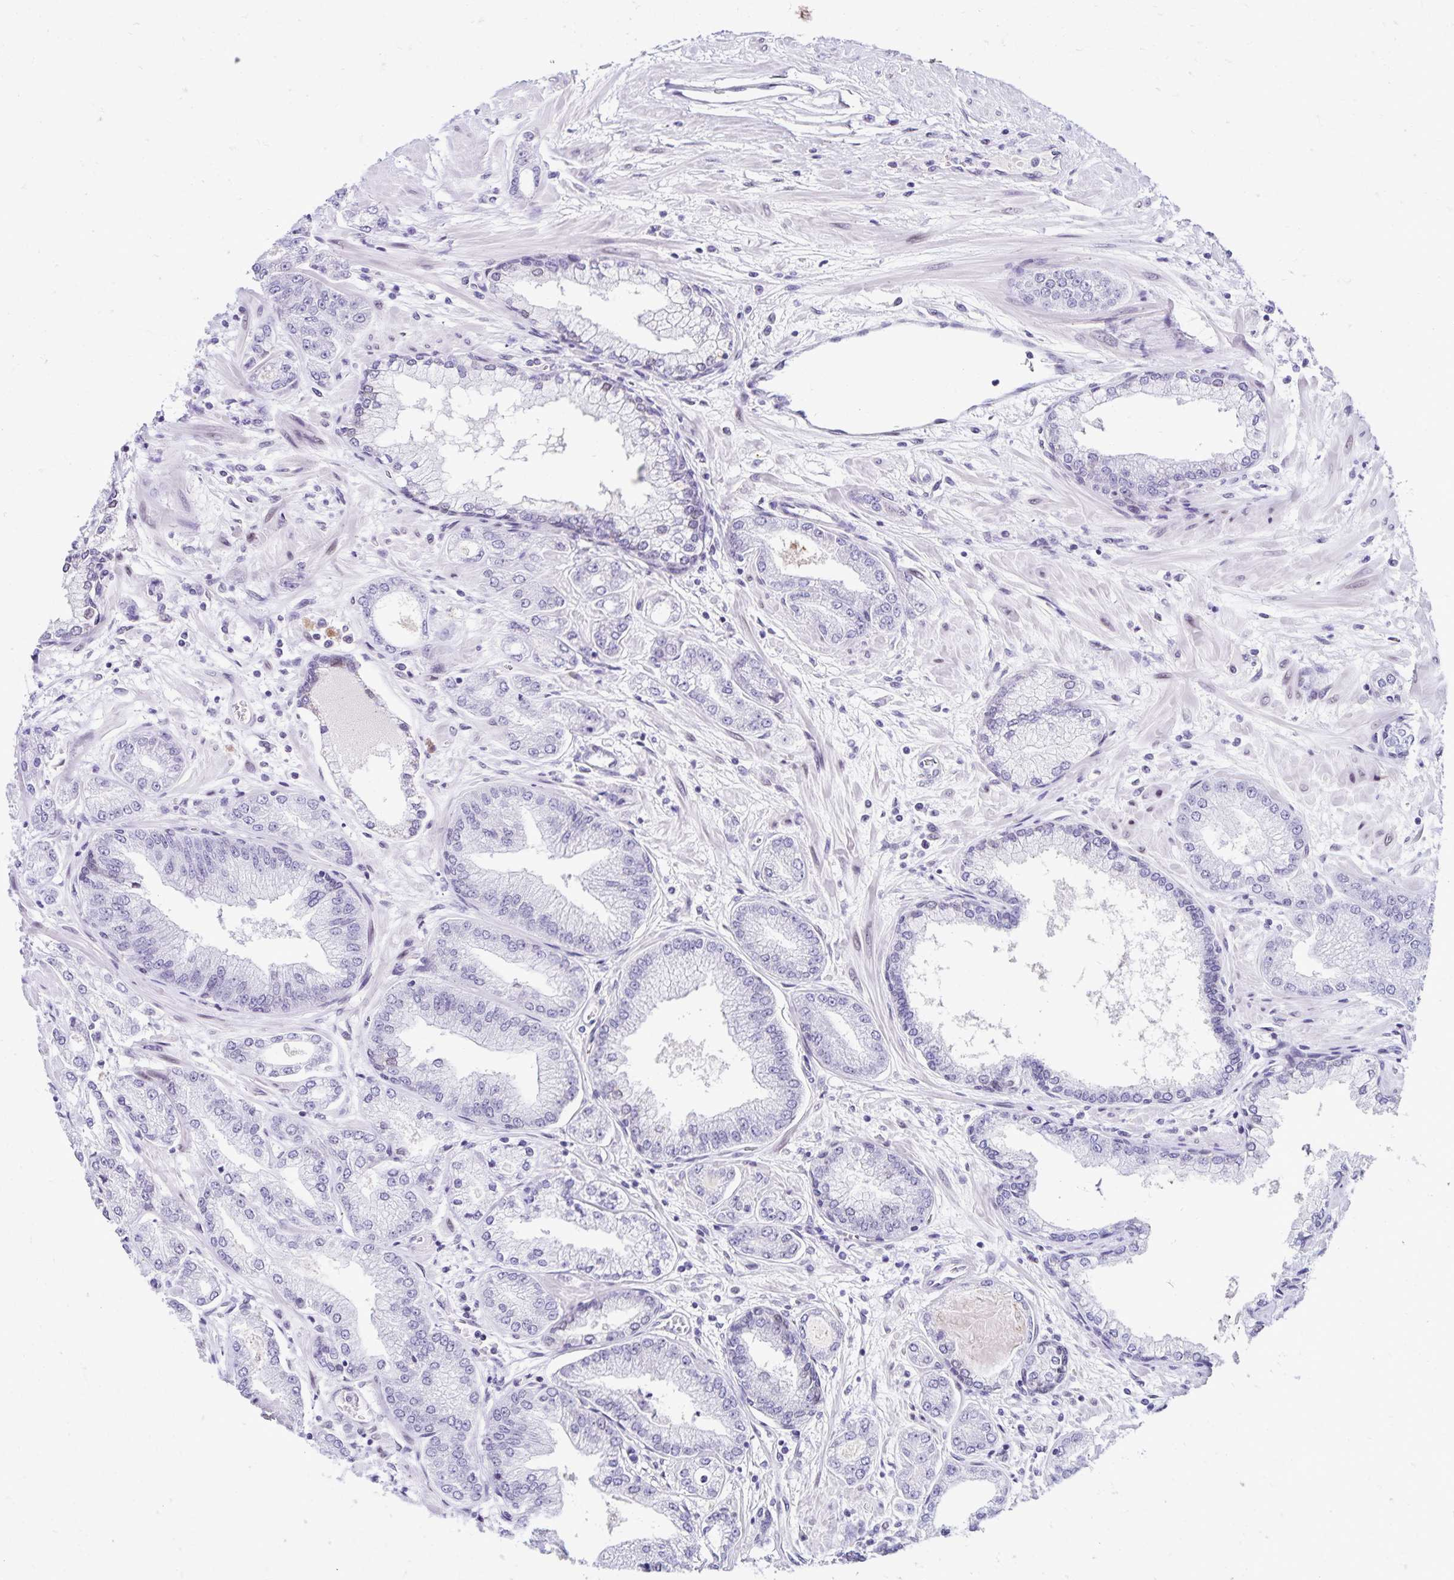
{"staining": {"intensity": "negative", "quantity": "none", "location": "none"}, "tissue": "prostate cancer", "cell_type": "Tumor cells", "image_type": "cancer", "snomed": [{"axis": "morphology", "description": "Adenocarcinoma, Low grade"}, {"axis": "topography", "description": "Prostate"}], "caption": "Immunohistochemistry (IHC) of prostate cancer (low-grade adenocarcinoma) exhibits no positivity in tumor cells.", "gene": "FAM166C", "patient": {"sex": "male", "age": 55}}